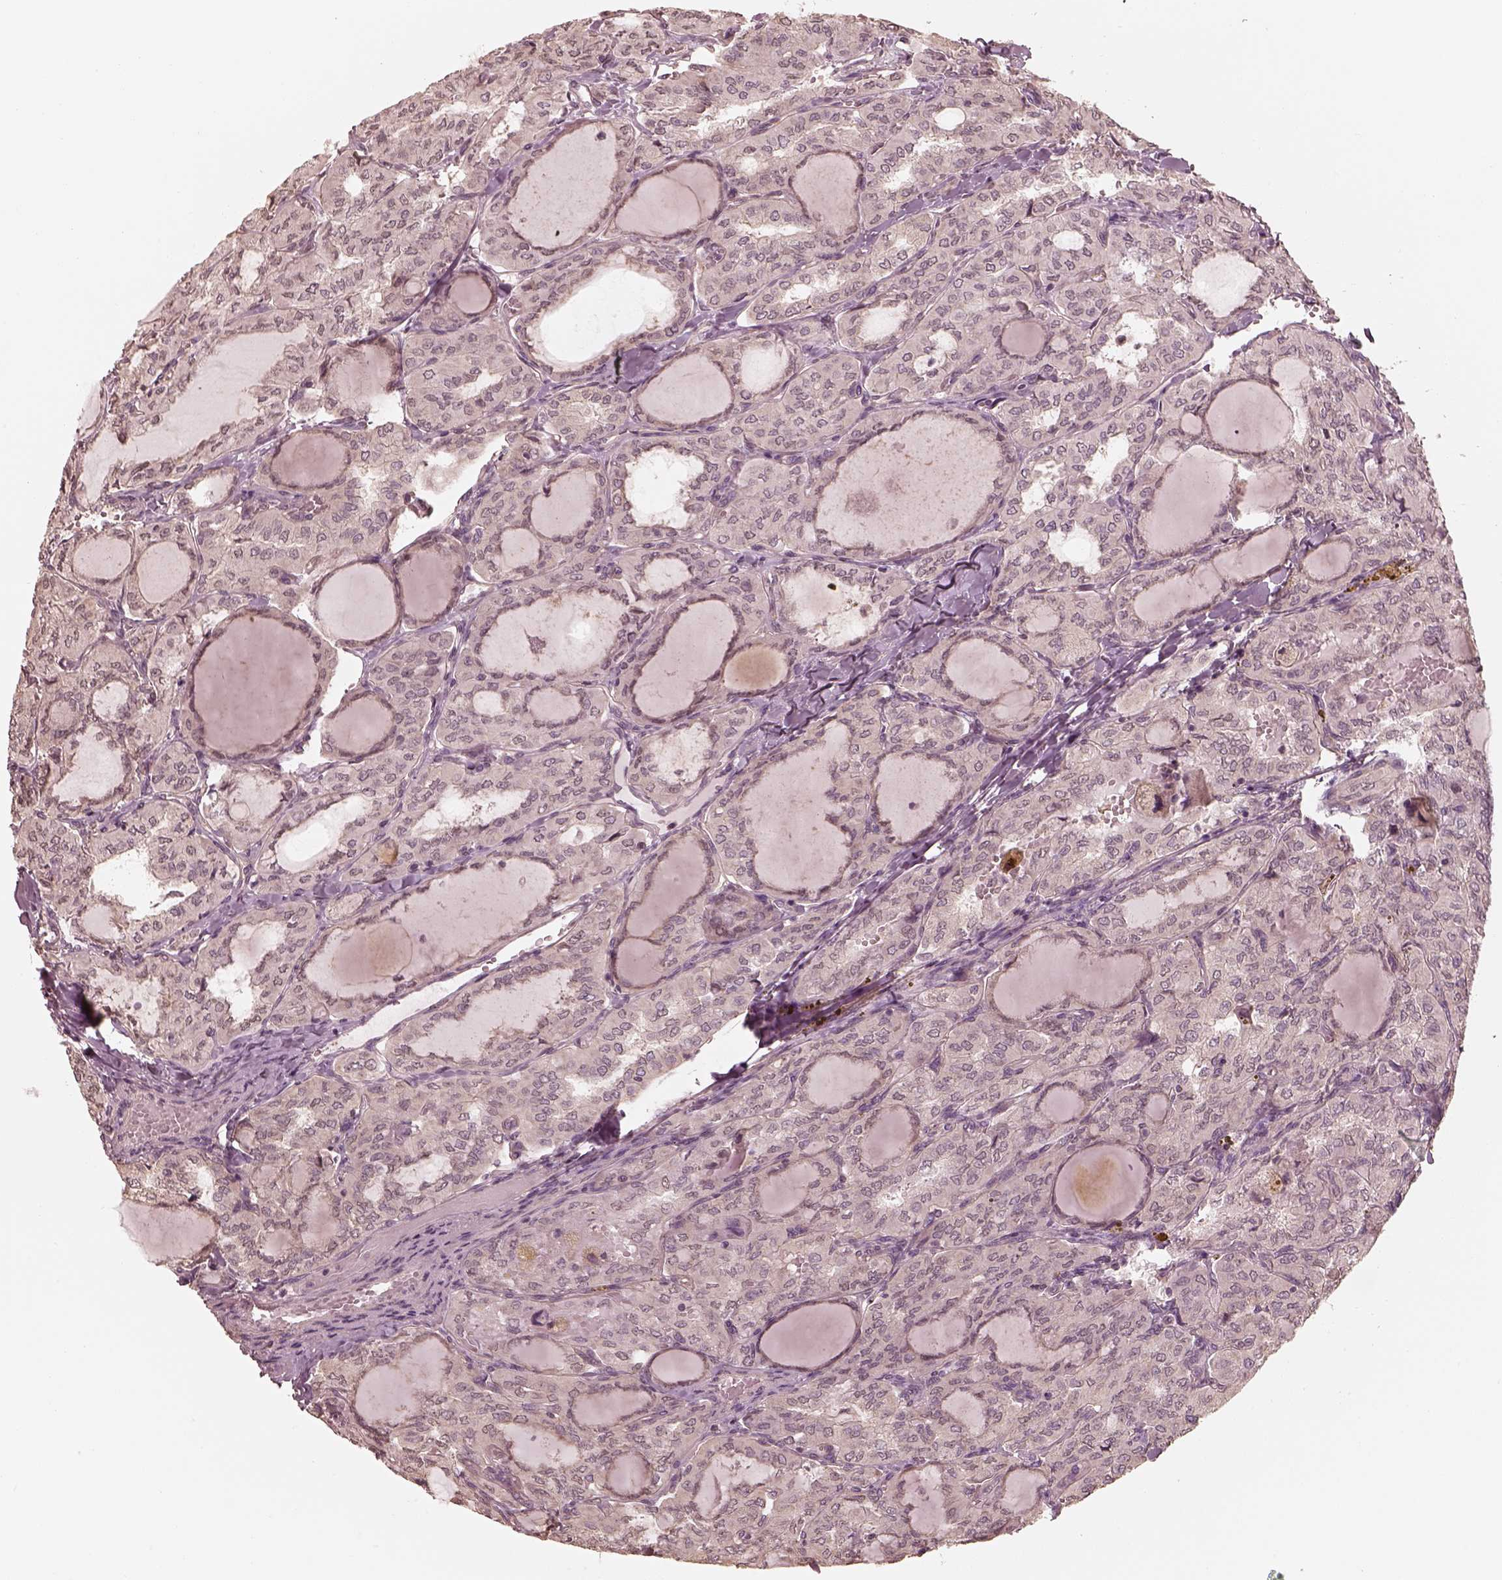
{"staining": {"intensity": "negative", "quantity": "none", "location": "none"}, "tissue": "thyroid cancer", "cell_type": "Tumor cells", "image_type": "cancer", "snomed": [{"axis": "morphology", "description": "Papillary adenocarcinoma, NOS"}, {"axis": "topography", "description": "Thyroid gland"}], "caption": "The micrograph displays no significant expression in tumor cells of papillary adenocarcinoma (thyroid).", "gene": "KIF5C", "patient": {"sex": "male", "age": 20}}